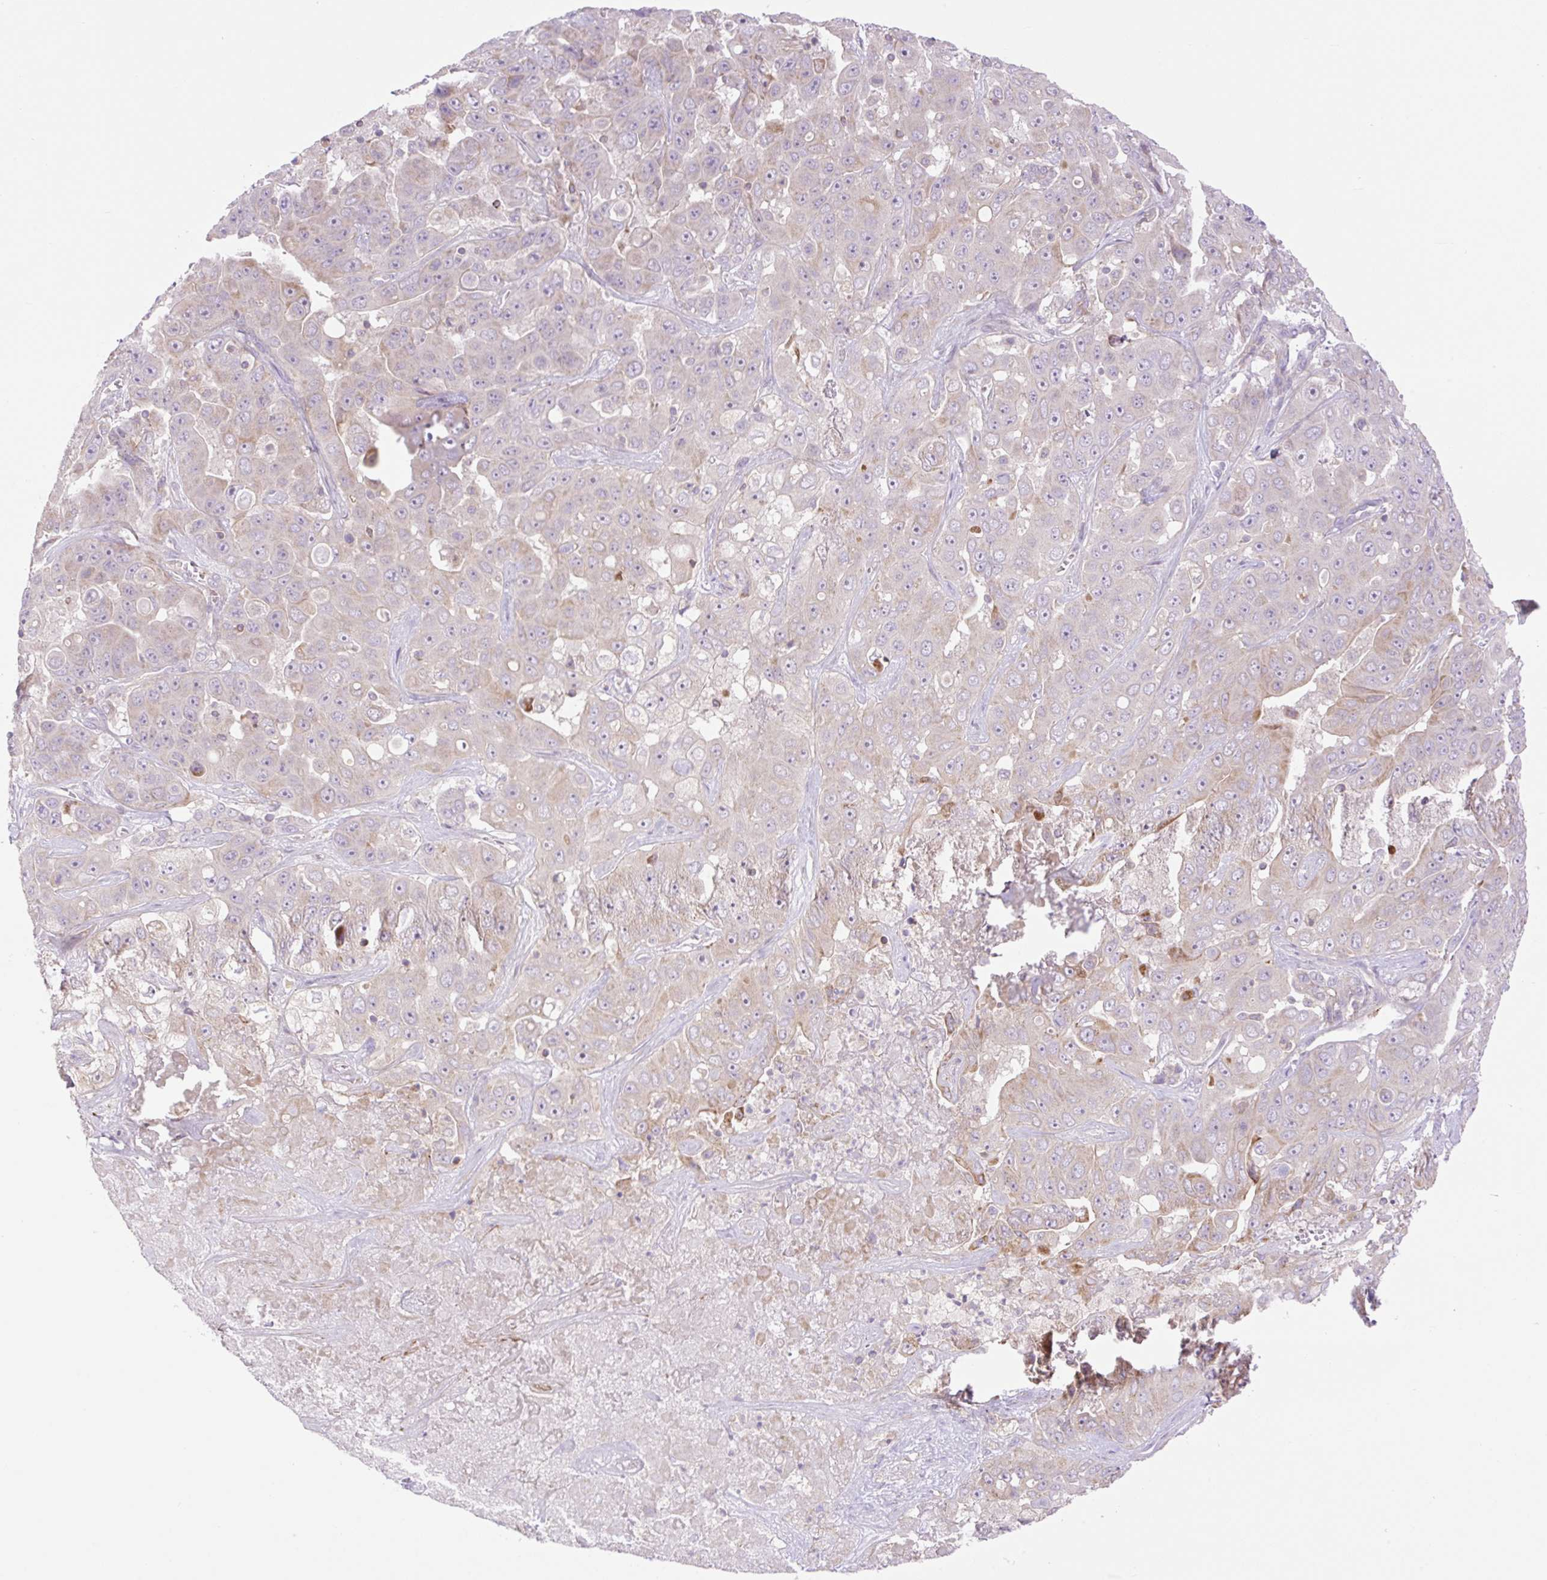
{"staining": {"intensity": "weak", "quantity": "25%-75%", "location": "cytoplasmic/membranous"}, "tissue": "liver cancer", "cell_type": "Tumor cells", "image_type": "cancer", "snomed": [{"axis": "morphology", "description": "Cholangiocarcinoma"}, {"axis": "topography", "description": "Liver"}], "caption": "A brown stain shows weak cytoplasmic/membranous expression of a protein in human liver cancer (cholangiocarcinoma) tumor cells.", "gene": "VPS25", "patient": {"sex": "female", "age": 52}}